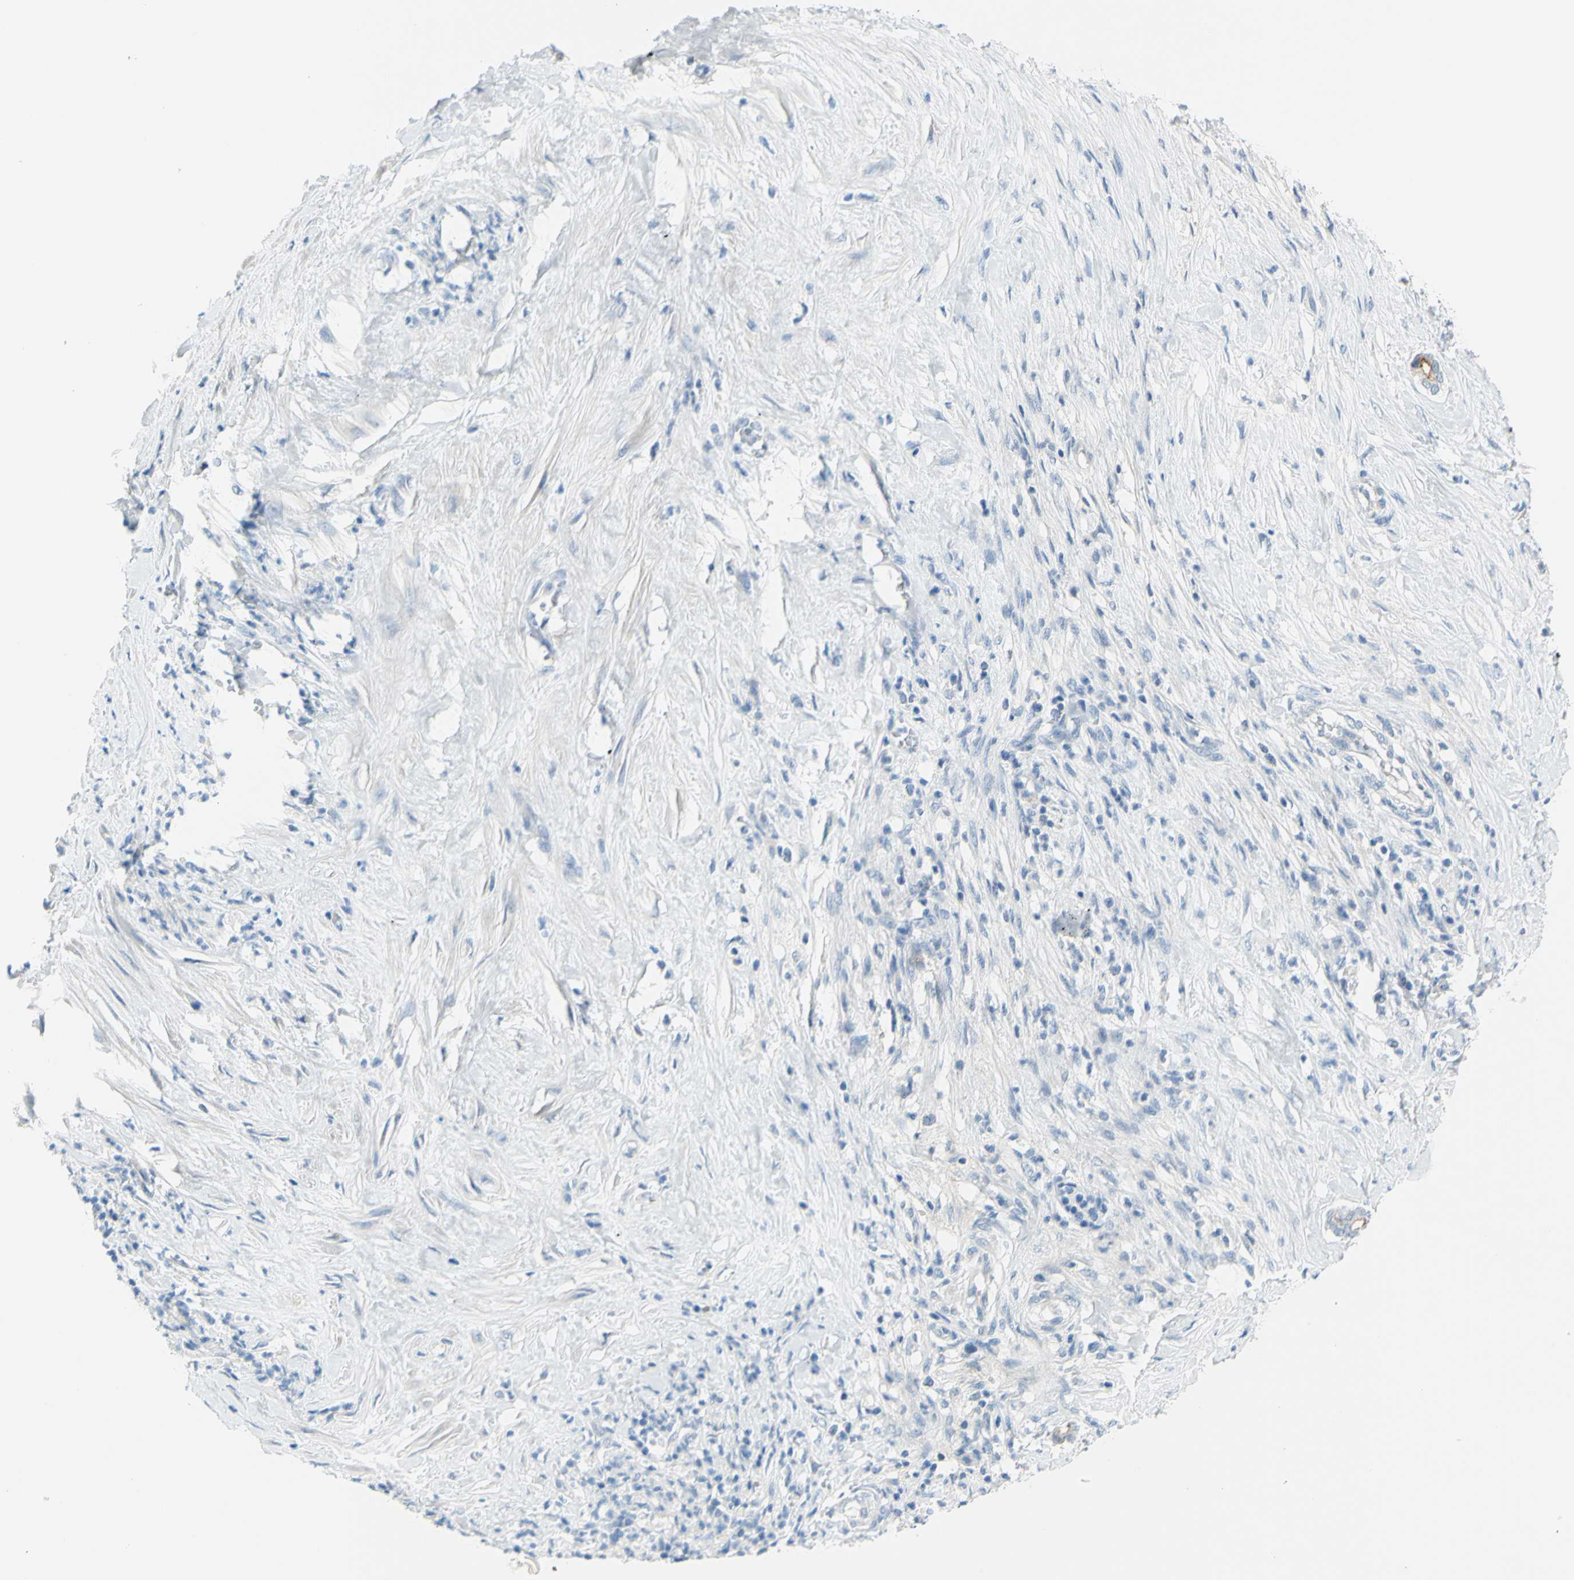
{"staining": {"intensity": "negative", "quantity": "none", "location": "none"}, "tissue": "pancreatic cancer", "cell_type": "Tumor cells", "image_type": "cancer", "snomed": [{"axis": "morphology", "description": "Adenocarcinoma, NOS"}, {"axis": "topography", "description": "Pancreas"}], "caption": "The histopathology image reveals no staining of tumor cells in adenocarcinoma (pancreatic).", "gene": "SLC1A2", "patient": {"sex": "male", "age": 41}}